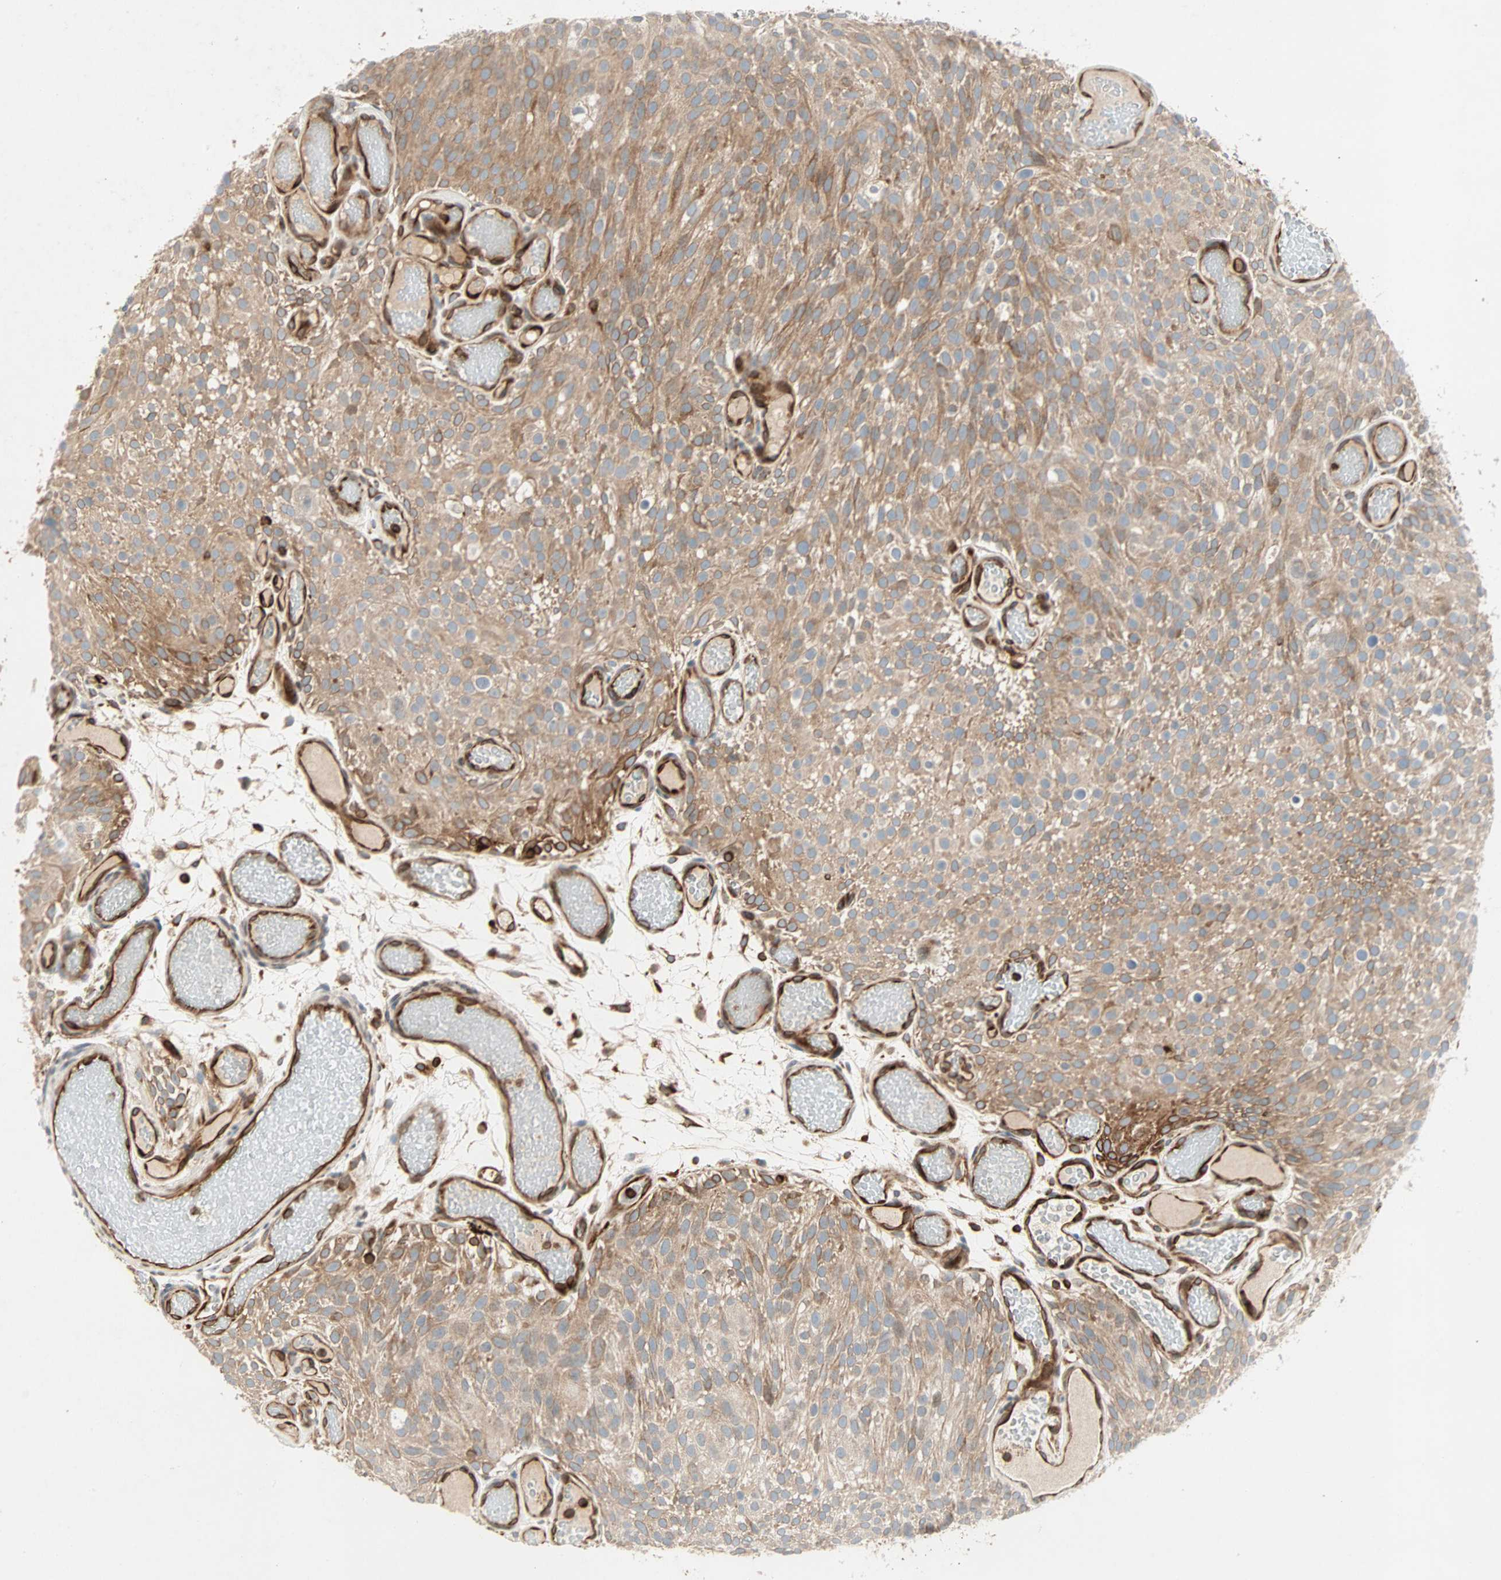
{"staining": {"intensity": "moderate", "quantity": ">75%", "location": "cytoplasmic/membranous"}, "tissue": "urothelial cancer", "cell_type": "Tumor cells", "image_type": "cancer", "snomed": [{"axis": "morphology", "description": "Urothelial carcinoma, Low grade"}, {"axis": "topography", "description": "Urinary bladder"}], "caption": "Human low-grade urothelial carcinoma stained for a protein (brown) exhibits moderate cytoplasmic/membranous positive positivity in approximately >75% of tumor cells.", "gene": "TAPBP", "patient": {"sex": "male", "age": 78}}